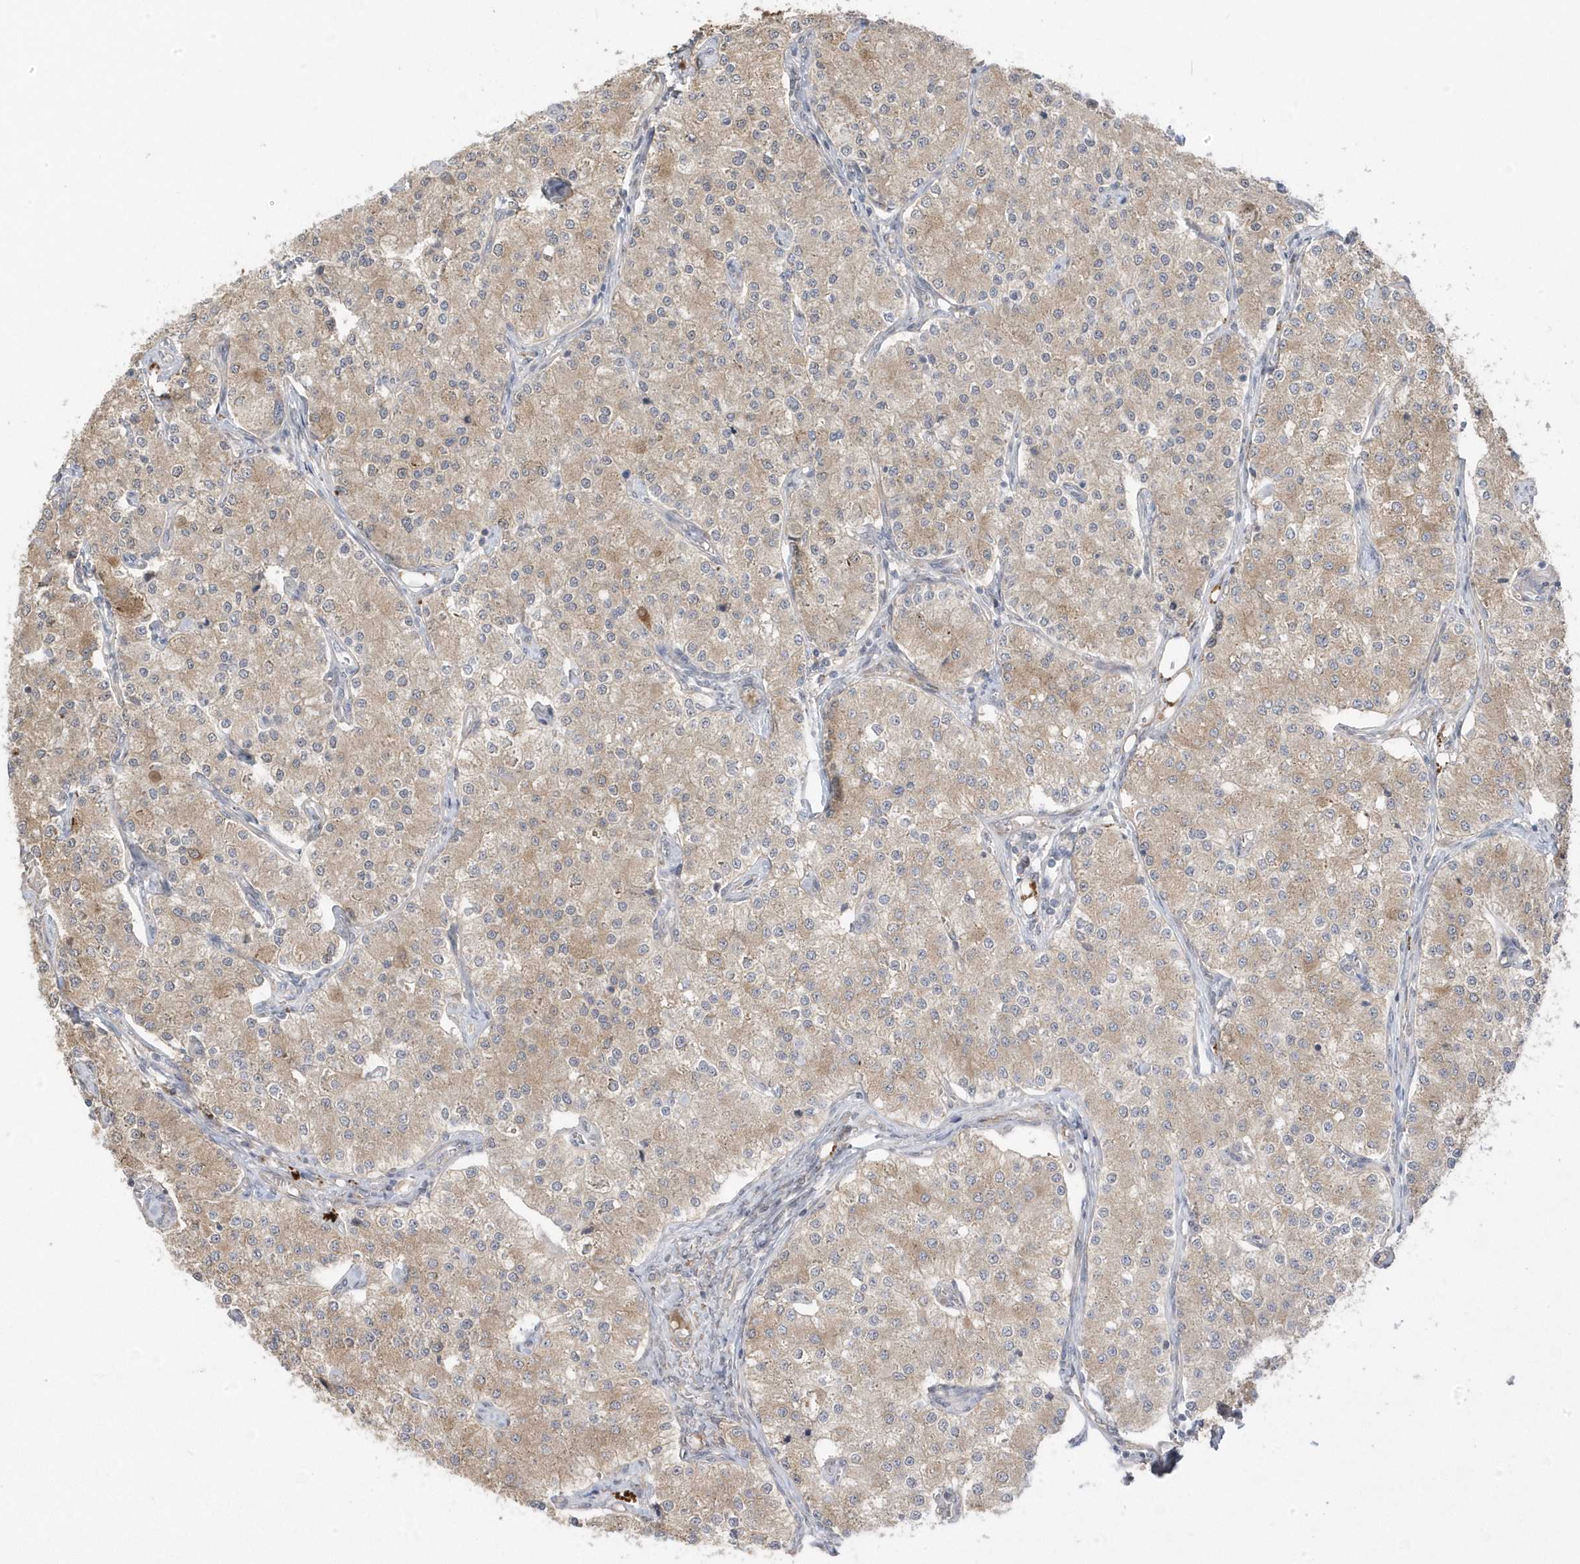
{"staining": {"intensity": "moderate", "quantity": ">75%", "location": "cytoplasmic/membranous"}, "tissue": "carcinoid", "cell_type": "Tumor cells", "image_type": "cancer", "snomed": [{"axis": "morphology", "description": "Carcinoid, malignant, NOS"}, {"axis": "topography", "description": "Colon"}], "caption": "DAB immunohistochemical staining of human carcinoid (malignant) demonstrates moderate cytoplasmic/membranous protein expression in approximately >75% of tumor cells. (DAB IHC, brown staining for protein, blue staining for nuclei).", "gene": "GTPBP6", "patient": {"sex": "female", "age": 52}}